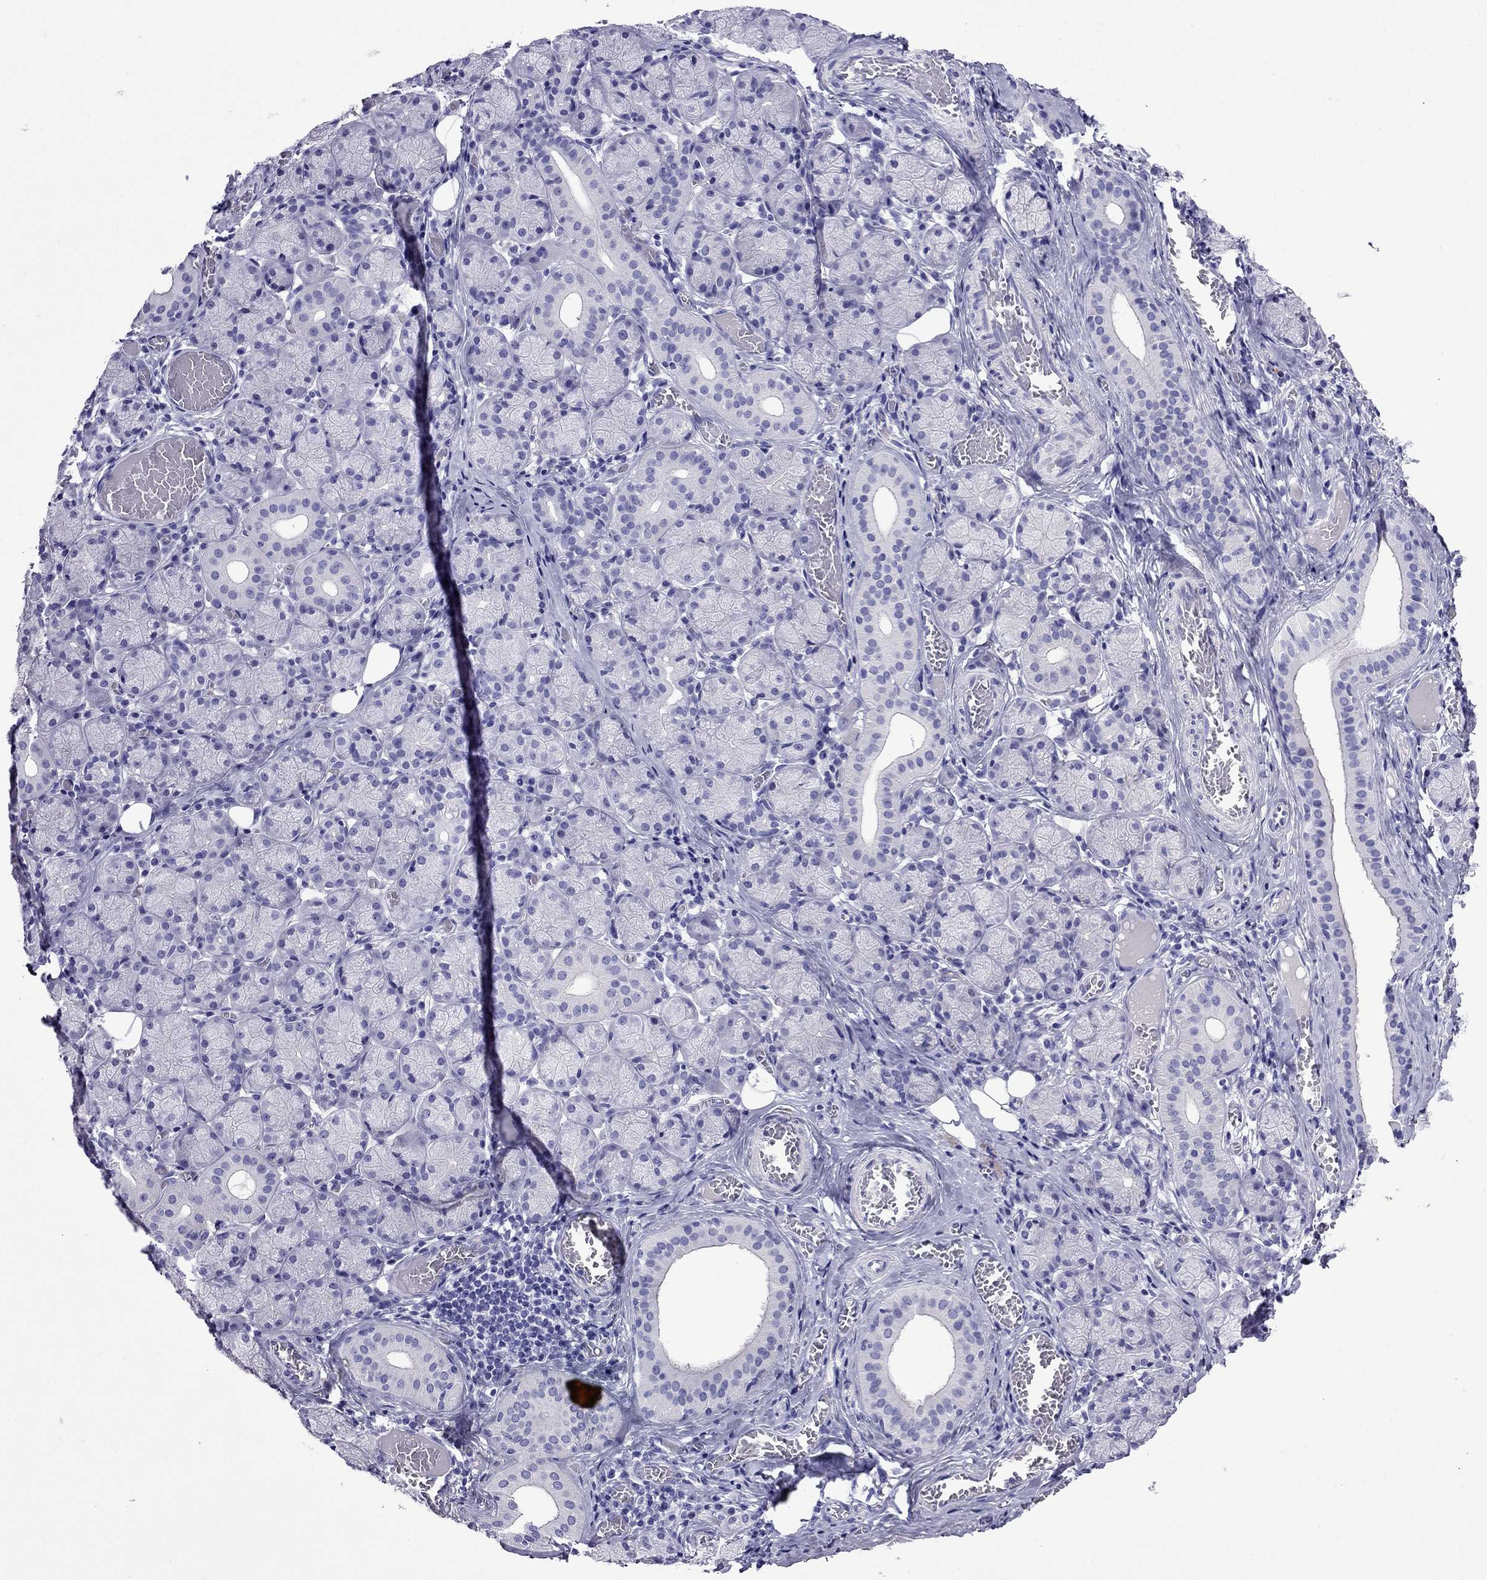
{"staining": {"intensity": "negative", "quantity": "none", "location": "none"}, "tissue": "salivary gland", "cell_type": "Glandular cells", "image_type": "normal", "snomed": [{"axis": "morphology", "description": "Normal tissue, NOS"}, {"axis": "topography", "description": "Salivary gland"}, {"axis": "topography", "description": "Peripheral nerve tissue"}], "caption": "A high-resolution histopathology image shows immunohistochemistry (IHC) staining of benign salivary gland, which exhibits no significant staining in glandular cells. (DAB (3,3'-diaminobenzidine) immunohistochemistry (IHC) visualized using brightfield microscopy, high magnification).", "gene": "CRYBA1", "patient": {"sex": "female", "age": 24}}